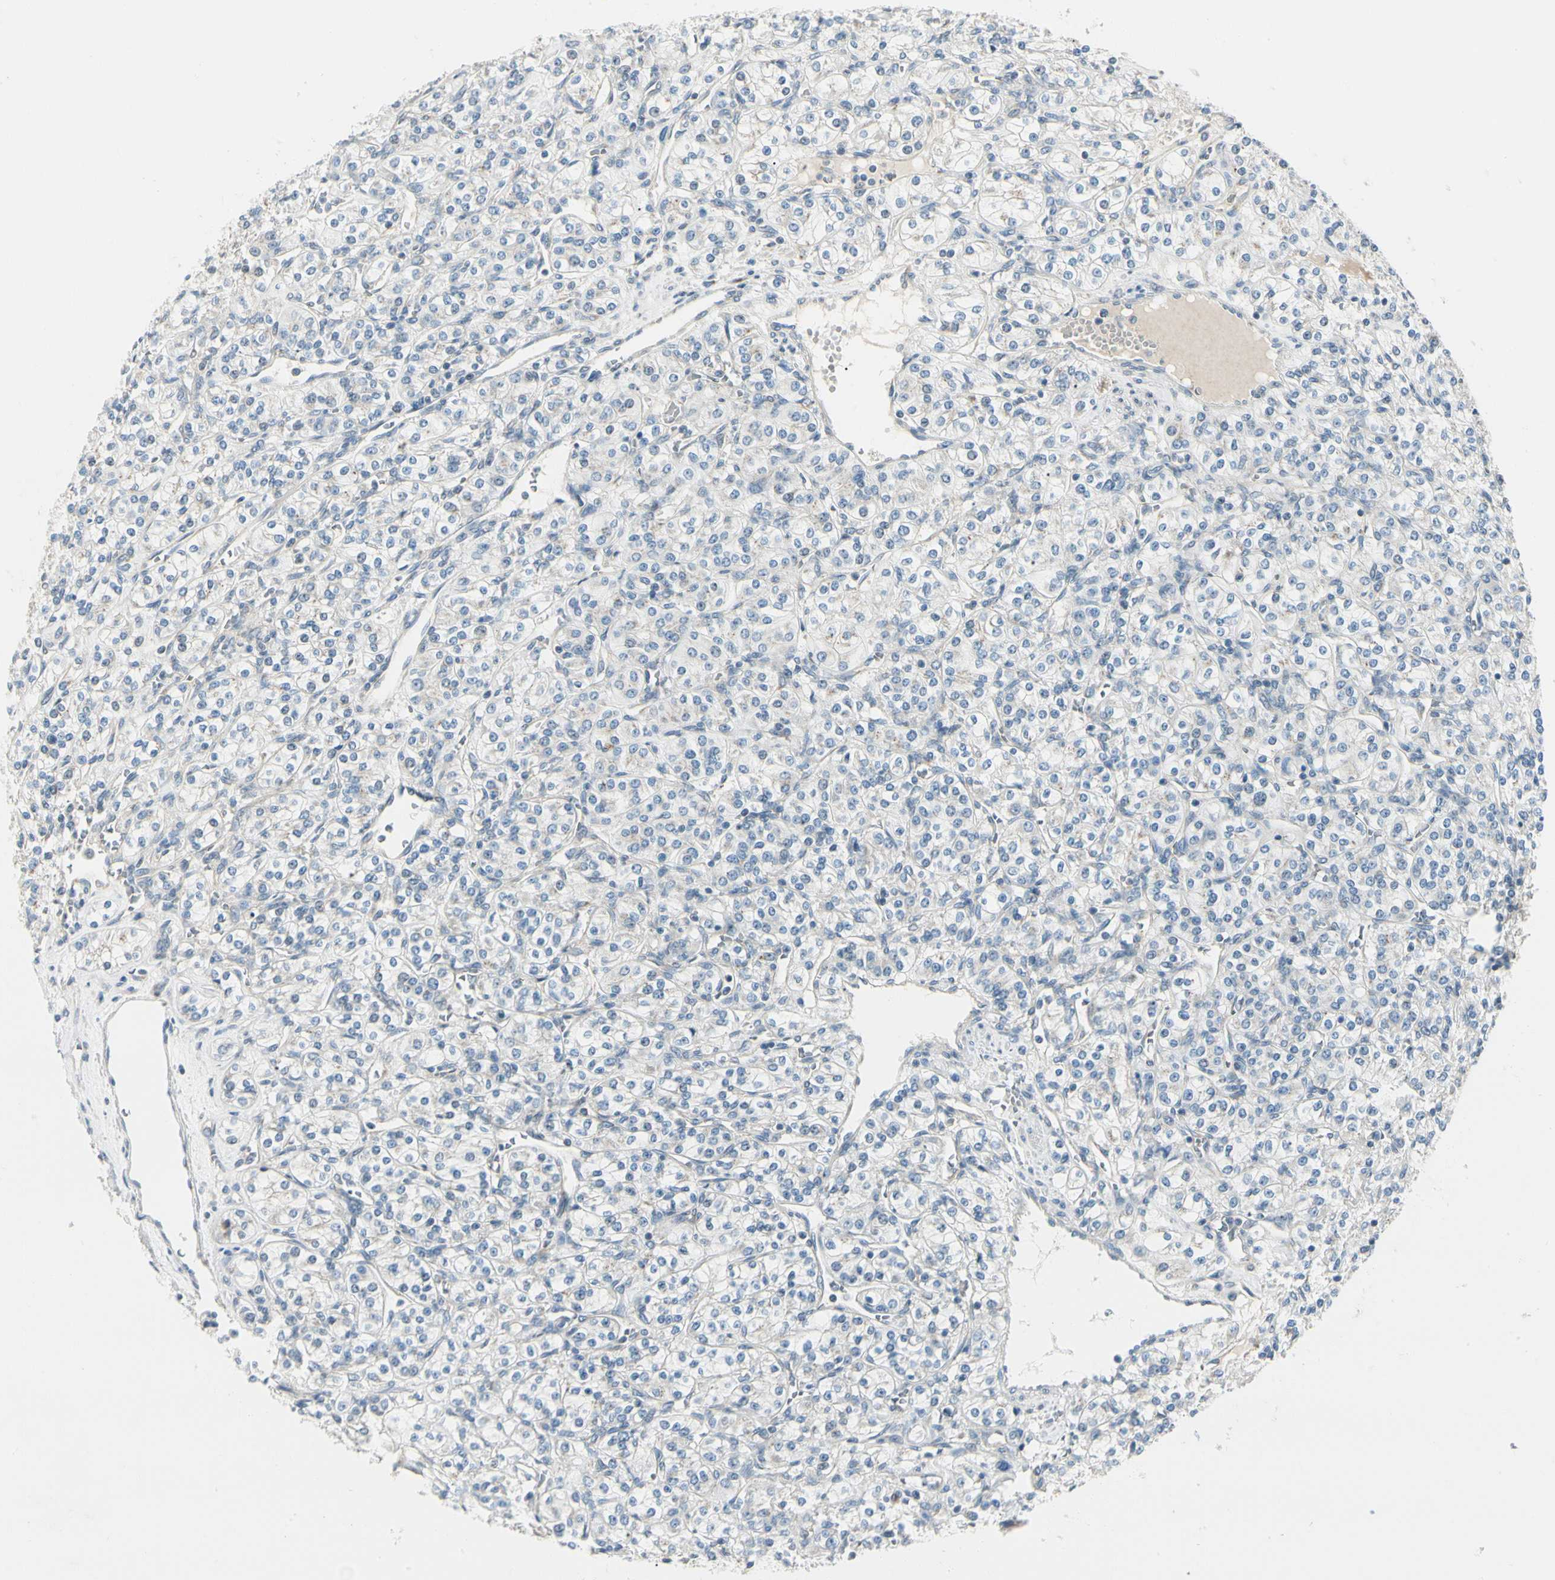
{"staining": {"intensity": "negative", "quantity": "none", "location": "none"}, "tissue": "renal cancer", "cell_type": "Tumor cells", "image_type": "cancer", "snomed": [{"axis": "morphology", "description": "Adenocarcinoma, NOS"}, {"axis": "topography", "description": "Kidney"}], "caption": "Tumor cells are negative for protein expression in human adenocarcinoma (renal).", "gene": "ABCA3", "patient": {"sex": "male", "age": 77}}